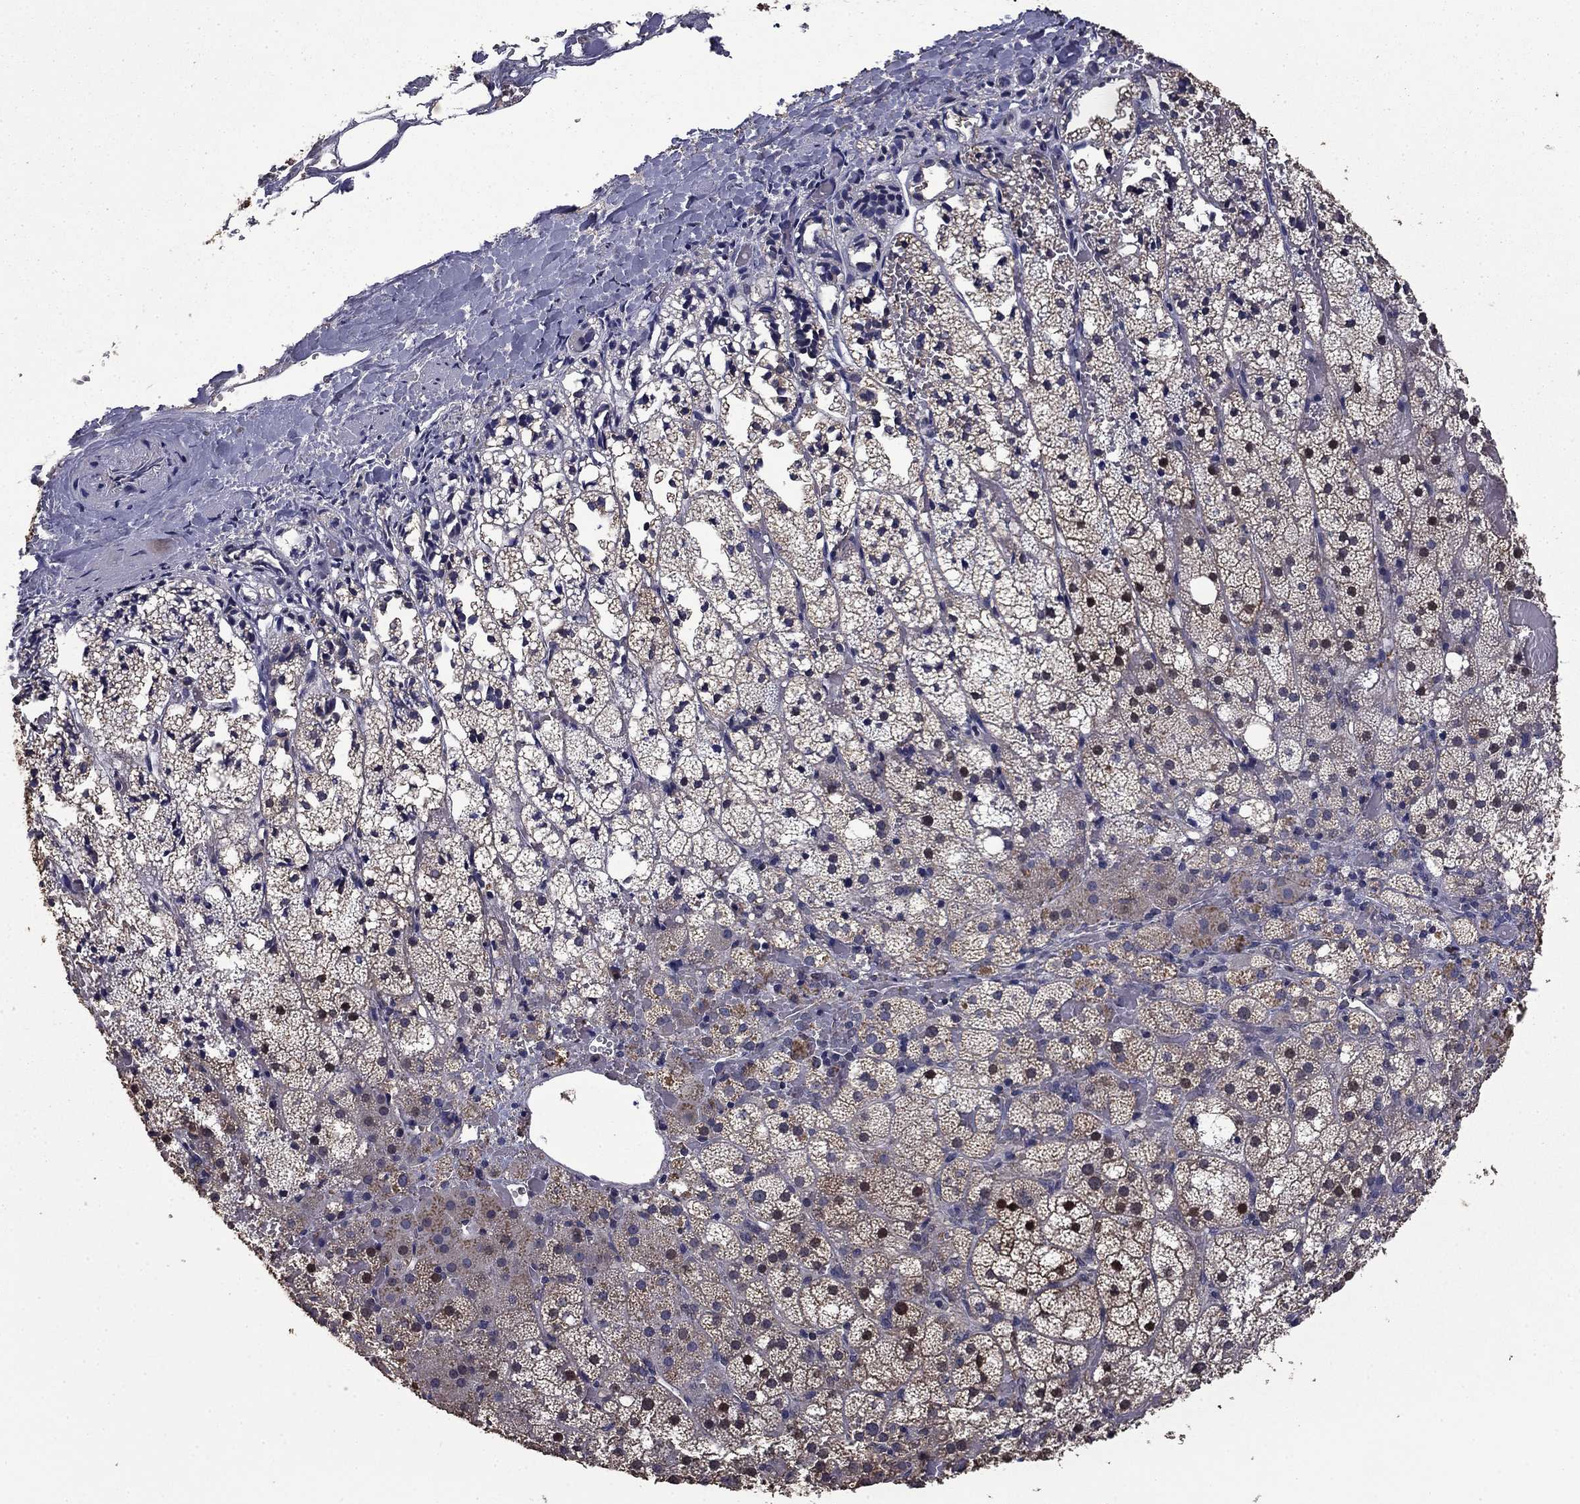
{"staining": {"intensity": "moderate", "quantity": "<25%", "location": "cytoplasmic/membranous"}, "tissue": "adrenal gland", "cell_type": "Glandular cells", "image_type": "normal", "snomed": [{"axis": "morphology", "description": "Normal tissue, NOS"}, {"axis": "topography", "description": "Adrenal gland"}], "caption": "A brown stain highlights moderate cytoplasmic/membranous staining of a protein in glandular cells of benign adrenal gland. The staining is performed using DAB brown chromogen to label protein expression. The nuclei are counter-stained blue using hematoxylin.", "gene": "MFAP3L", "patient": {"sex": "male", "age": 53}}